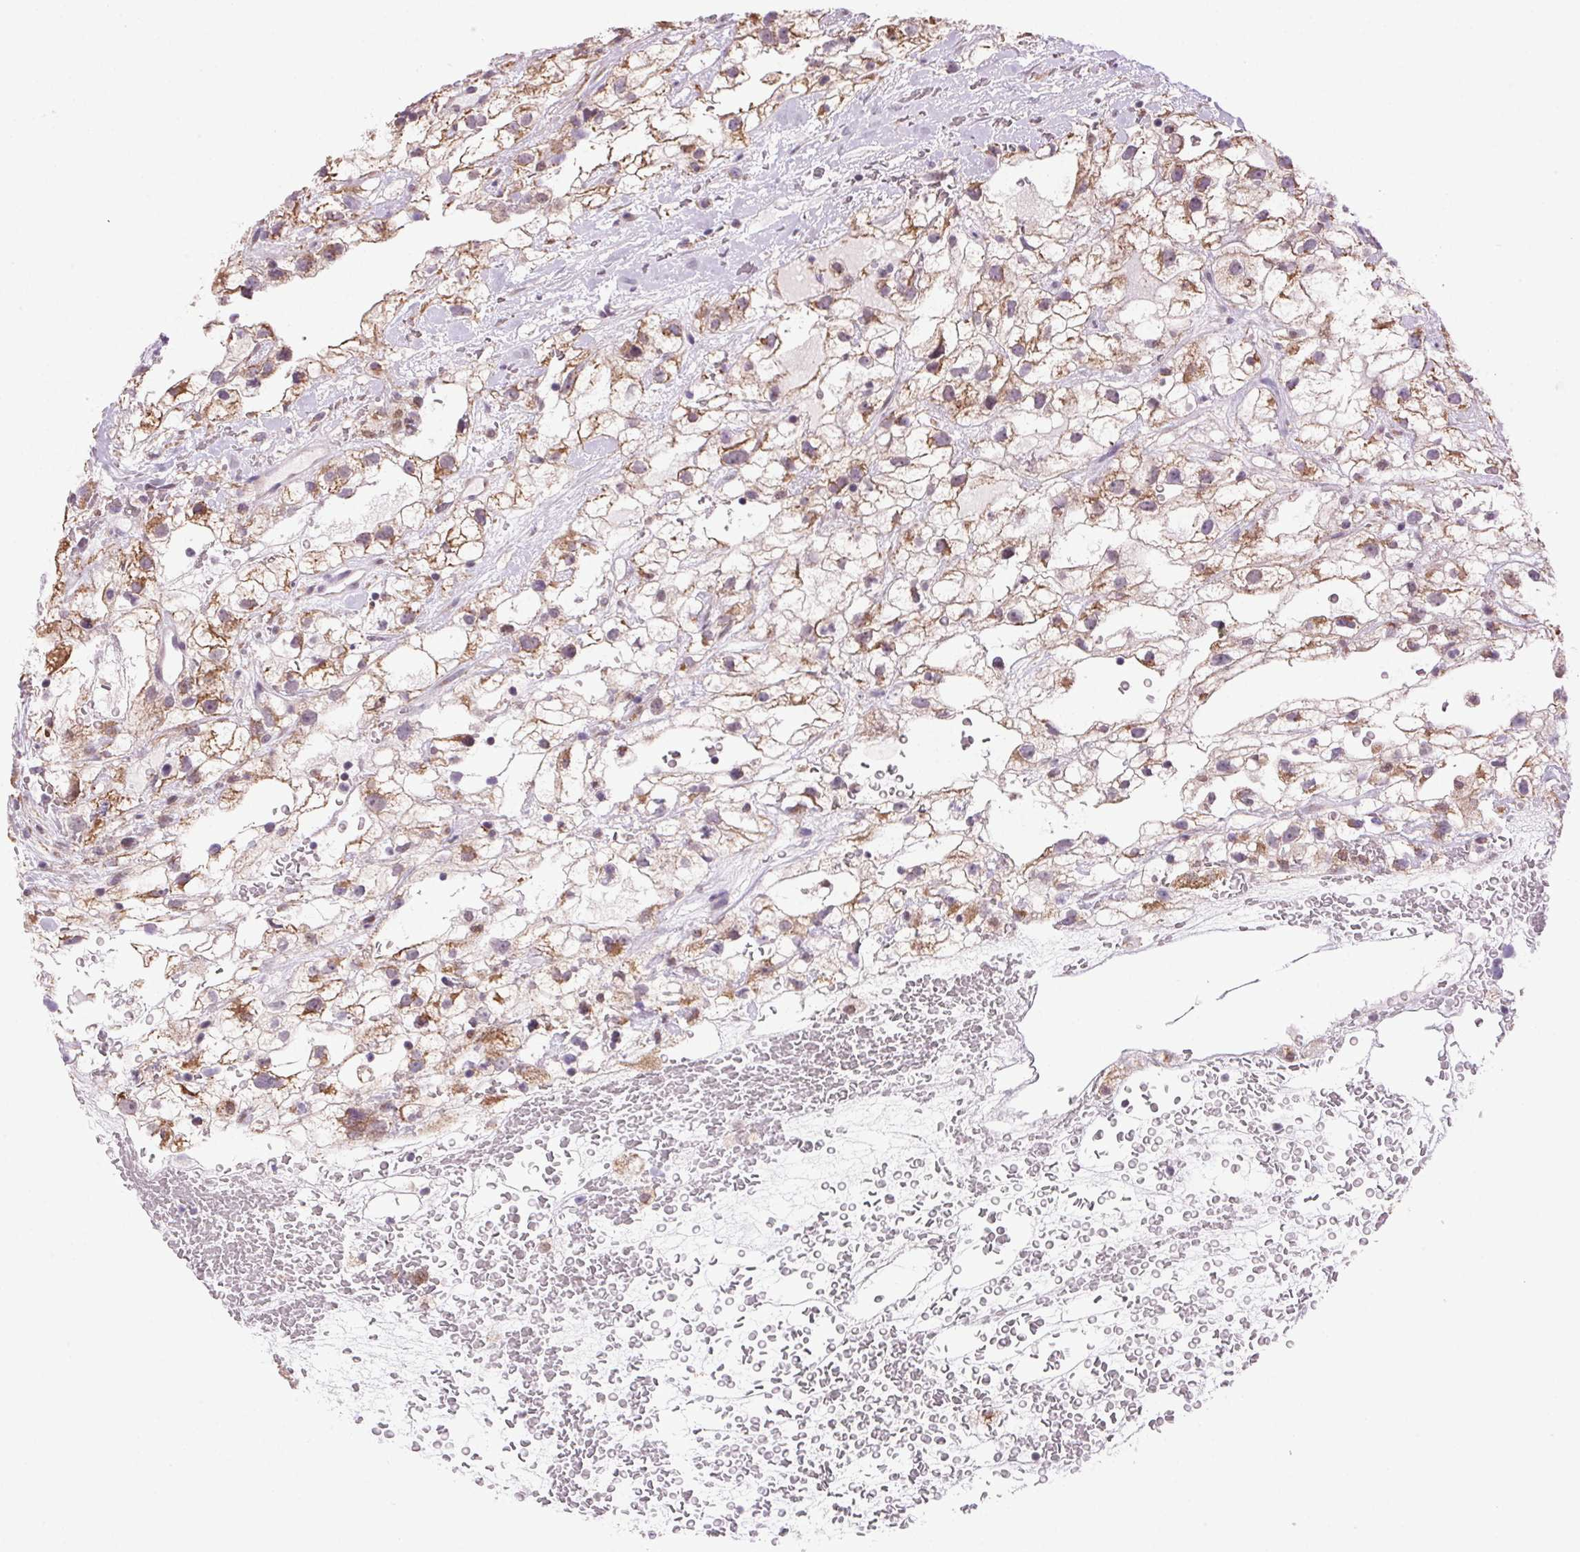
{"staining": {"intensity": "moderate", "quantity": ">75%", "location": "cytoplasmic/membranous"}, "tissue": "renal cancer", "cell_type": "Tumor cells", "image_type": "cancer", "snomed": [{"axis": "morphology", "description": "Adenocarcinoma, NOS"}, {"axis": "topography", "description": "Kidney"}], "caption": "A histopathology image of human renal cancer (adenocarcinoma) stained for a protein demonstrates moderate cytoplasmic/membranous brown staining in tumor cells.", "gene": "AKR1E2", "patient": {"sex": "male", "age": 59}}